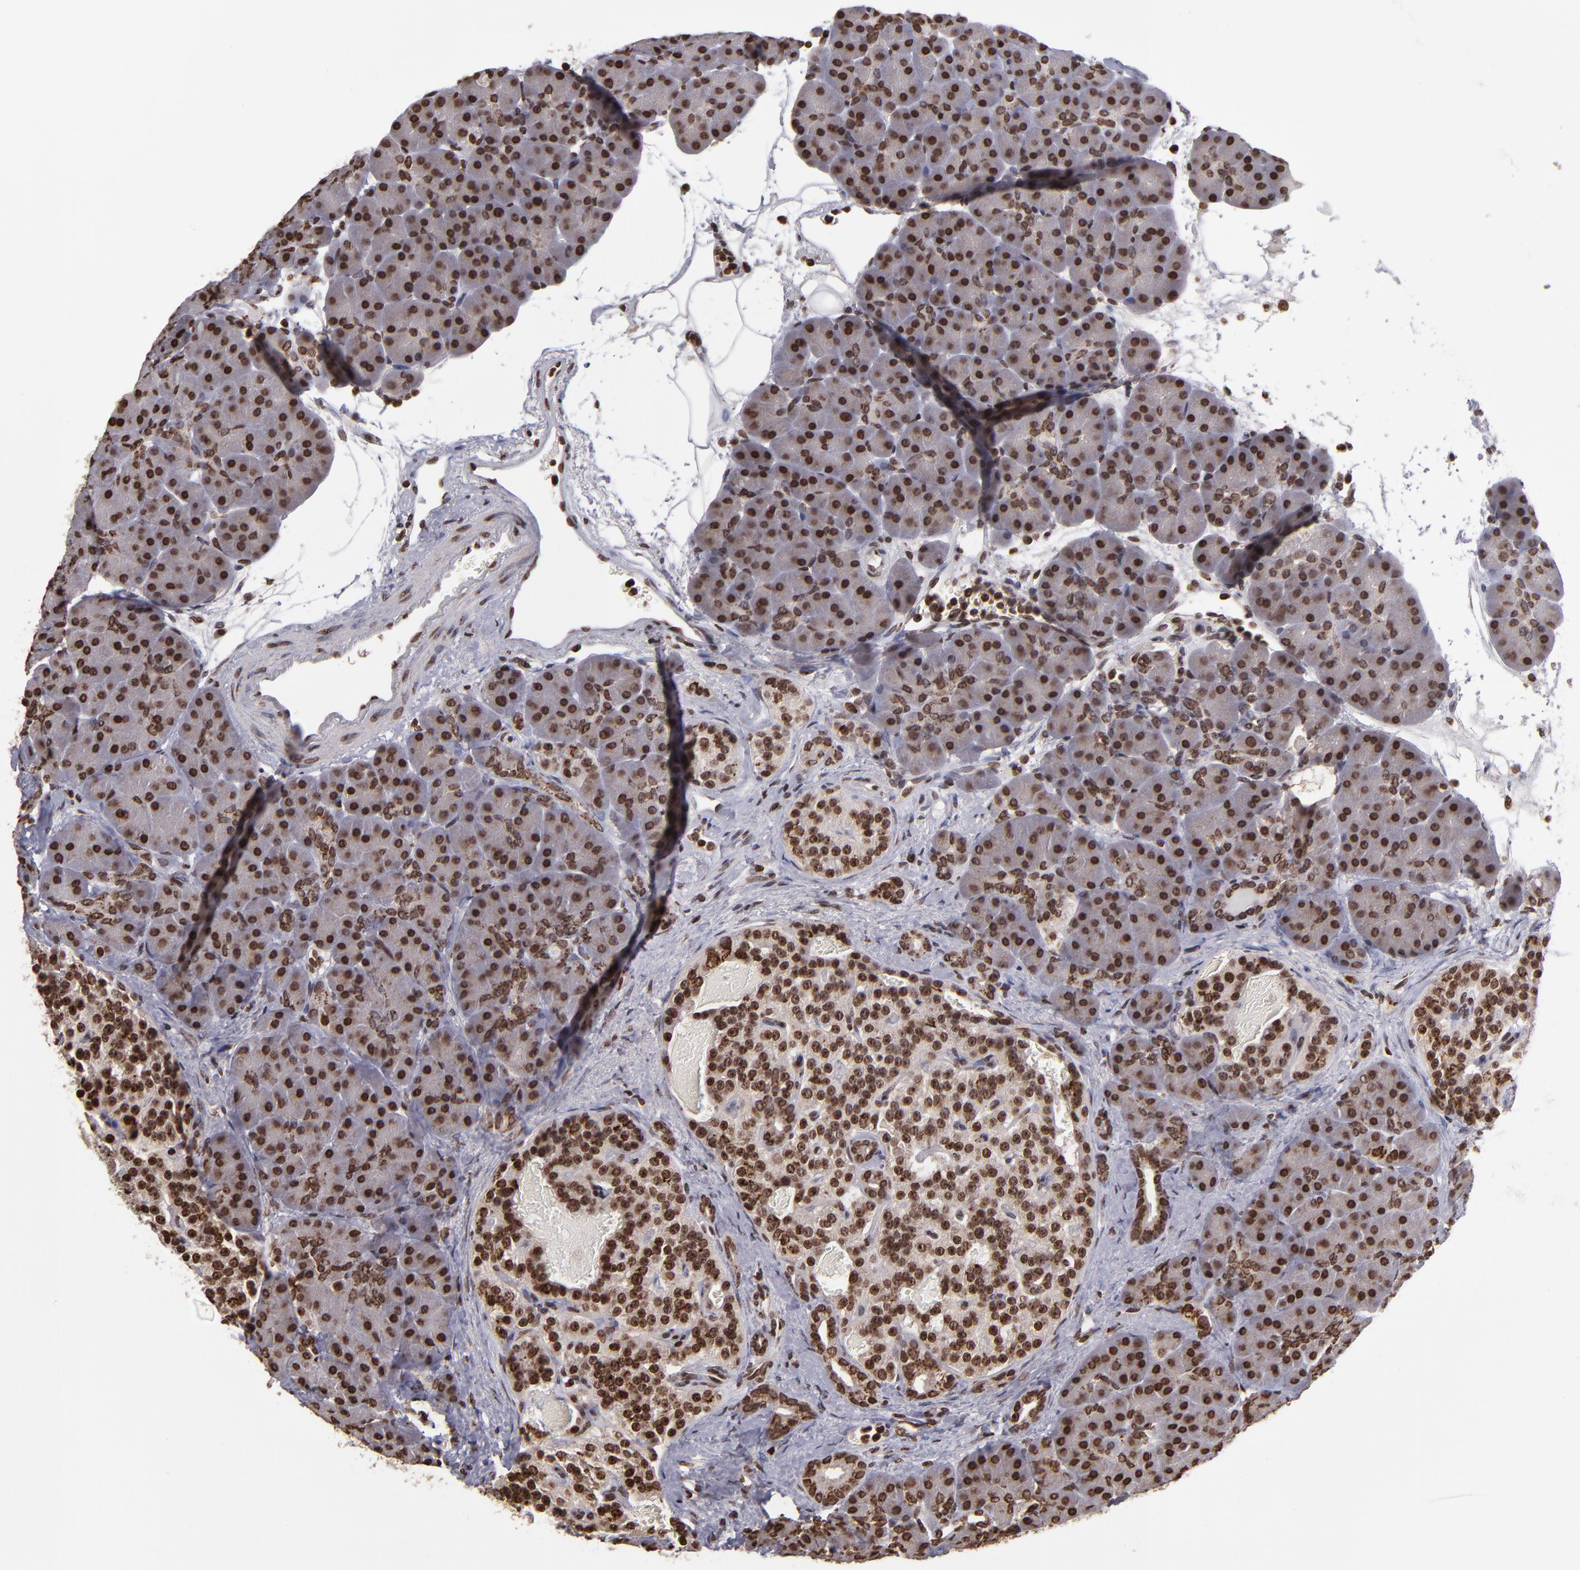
{"staining": {"intensity": "strong", "quantity": ">75%", "location": "cytoplasmic/membranous,nuclear"}, "tissue": "pancreas", "cell_type": "Exocrine glandular cells", "image_type": "normal", "snomed": [{"axis": "morphology", "description": "Normal tissue, NOS"}, {"axis": "topography", "description": "Pancreas"}], "caption": "Exocrine glandular cells display strong cytoplasmic/membranous,nuclear expression in about >75% of cells in unremarkable pancreas. The staining is performed using DAB (3,3'-diaminobenzidine) brown chromogen to label protein expression. The nuclei are counter-stained blue using hematoxylin.", "gene": "CSDC2", "patient": {"sex": "male", "age": 66}}